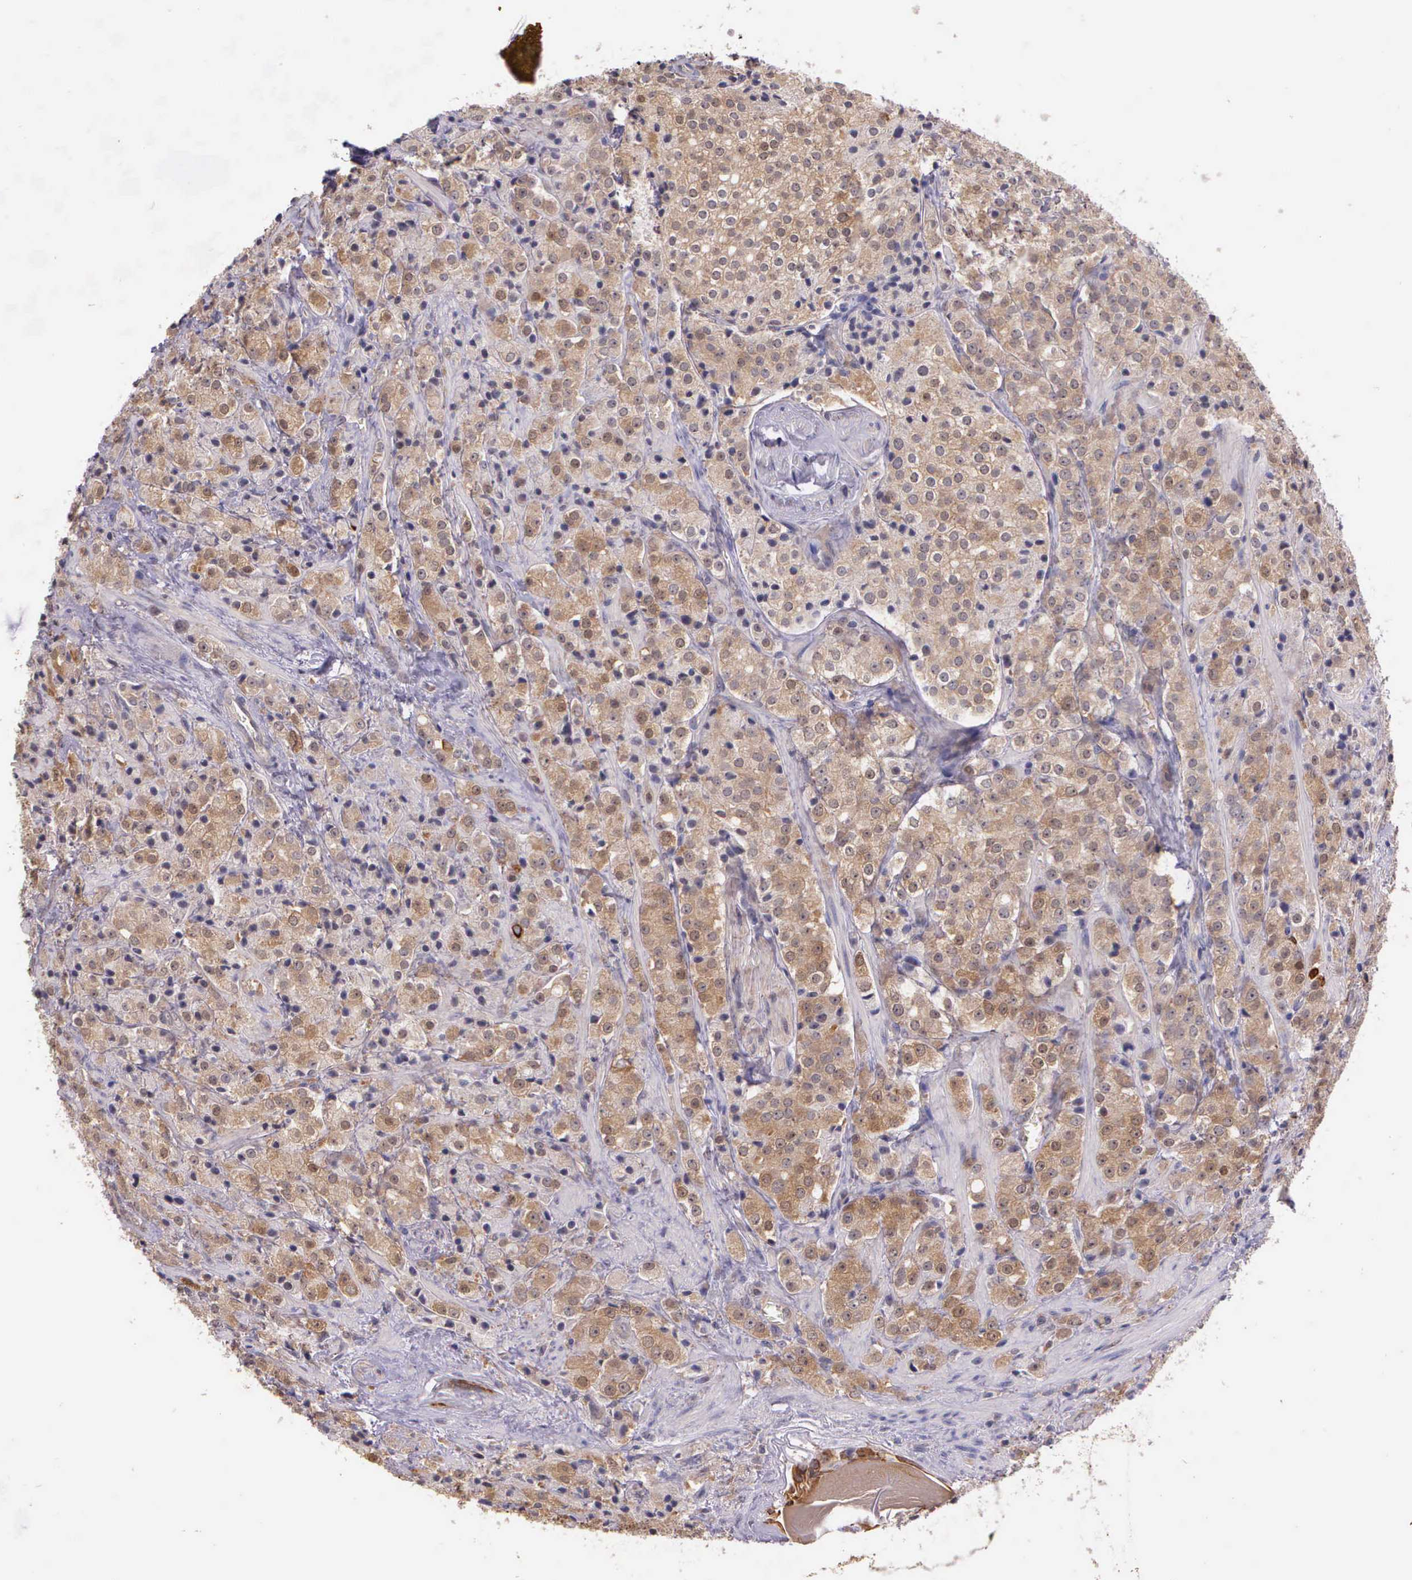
{"staining": {"intensity": "weak", "quantity": ">75%", "location": "cytoplasmic/membranous"}, "tissue": "prostate cancer", "cell_type": "Tumor cells", "image_type": "cancer", "snomed": [{"axis": "morphology", "description": "Adenocarcinoma, Medium grade"}, {"axis": "topography", "description": "Prostate"}], "caption": "Protein expression analysis of medium-grade adenocarcinoma (prostate) displays weak cytoplasmic/membranous positivity in about >75% of tumor cells.", "gene": "IGBP1", "patient": {"sex": "male", "age": 70}}